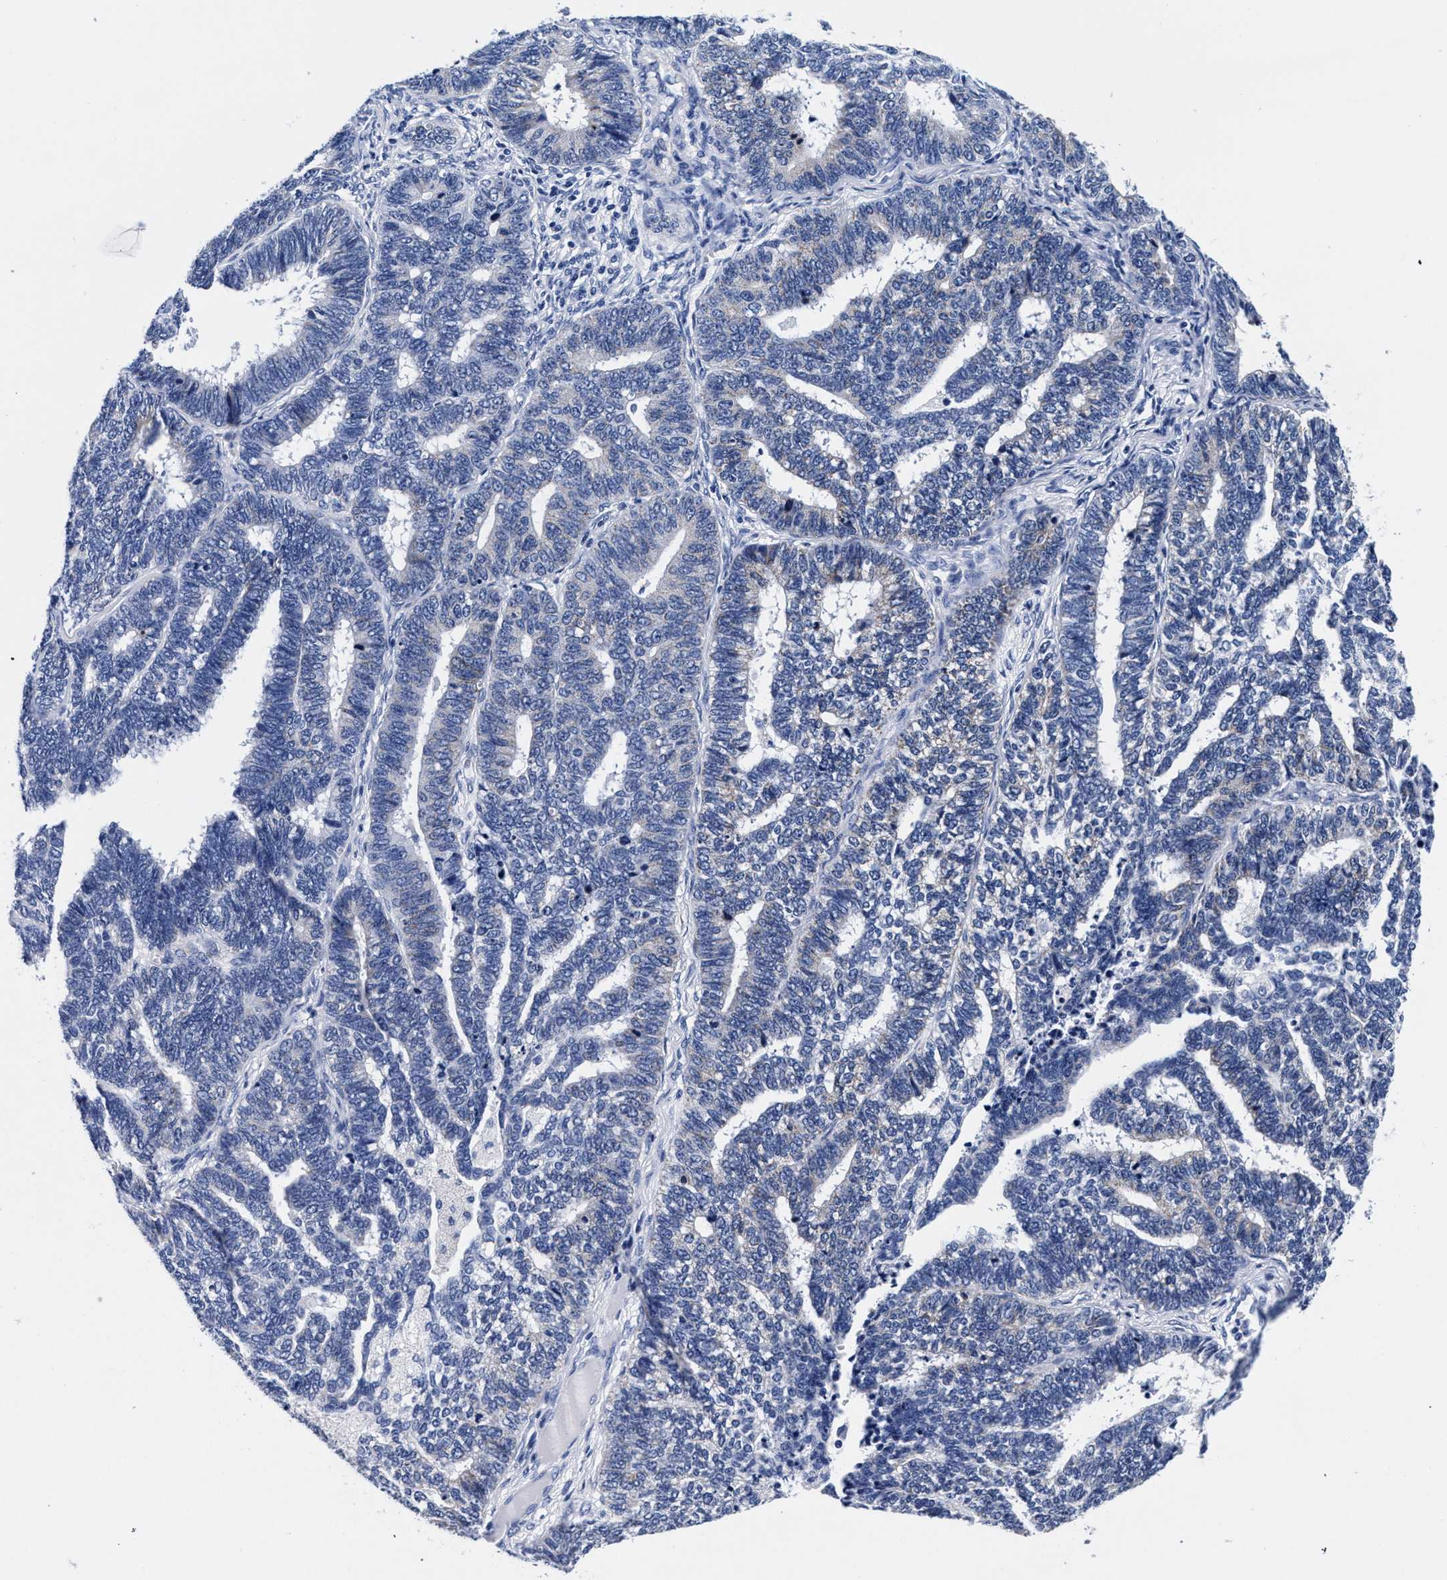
{"staining": {"intensity": "negative", "quantity": "none", "location": "none"}, "tissue": "endometrial cancer", "cell_type": "Tumor cells", "image_type": "cancer", "snomed": [{"axis": "morphology", "description": "Adenocarcinoma, NOS"}, {"axis": "topography", "description": "Endometrium"}], "caption": "The image exhibits no staining of tumor cells in endometrial adenocarcinoma.", "gene": "RAB3B", "patient": {"sex": "female", "age": 70}}